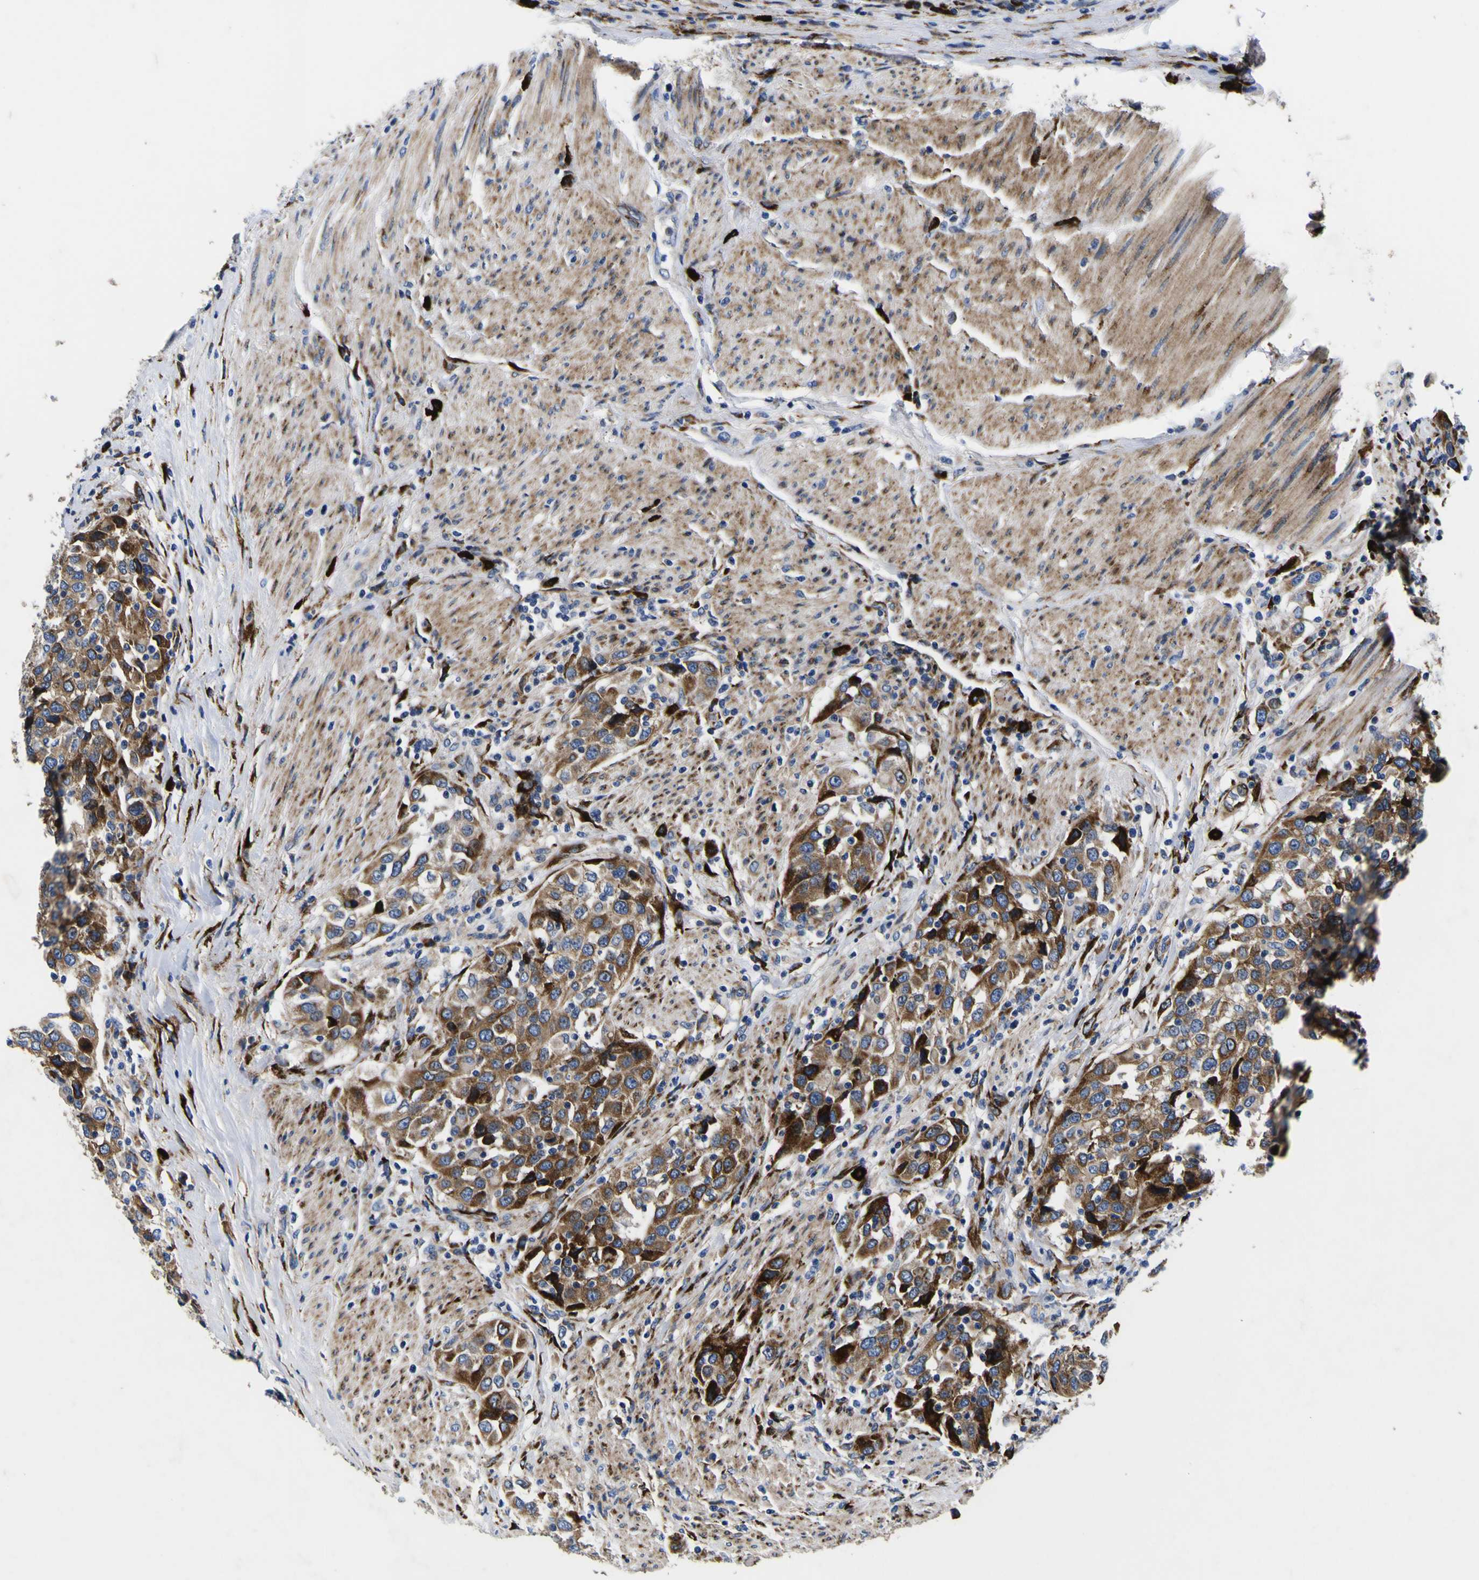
{"staining": {"intensity": "strong", "quantity": ">75%", "location": "cytoplasmic/membranous"}, "tissue": "urothelial cancer", "cell_type": "Tumor cells", "image_type": "cancer", "snomed": [{"axis": "morphology", "description": "Urothelial carcinoma, High grade"}, {"axis": "topography", "description": "Urinary bladder"}], "caption": "This image shows IHC staining of human urothelial cancer, with high strong cytoplasmic/membranous staining in about >75% of tumor cells.", "gene": "SCD", "patient": {"sex": "female", "age": 80}}